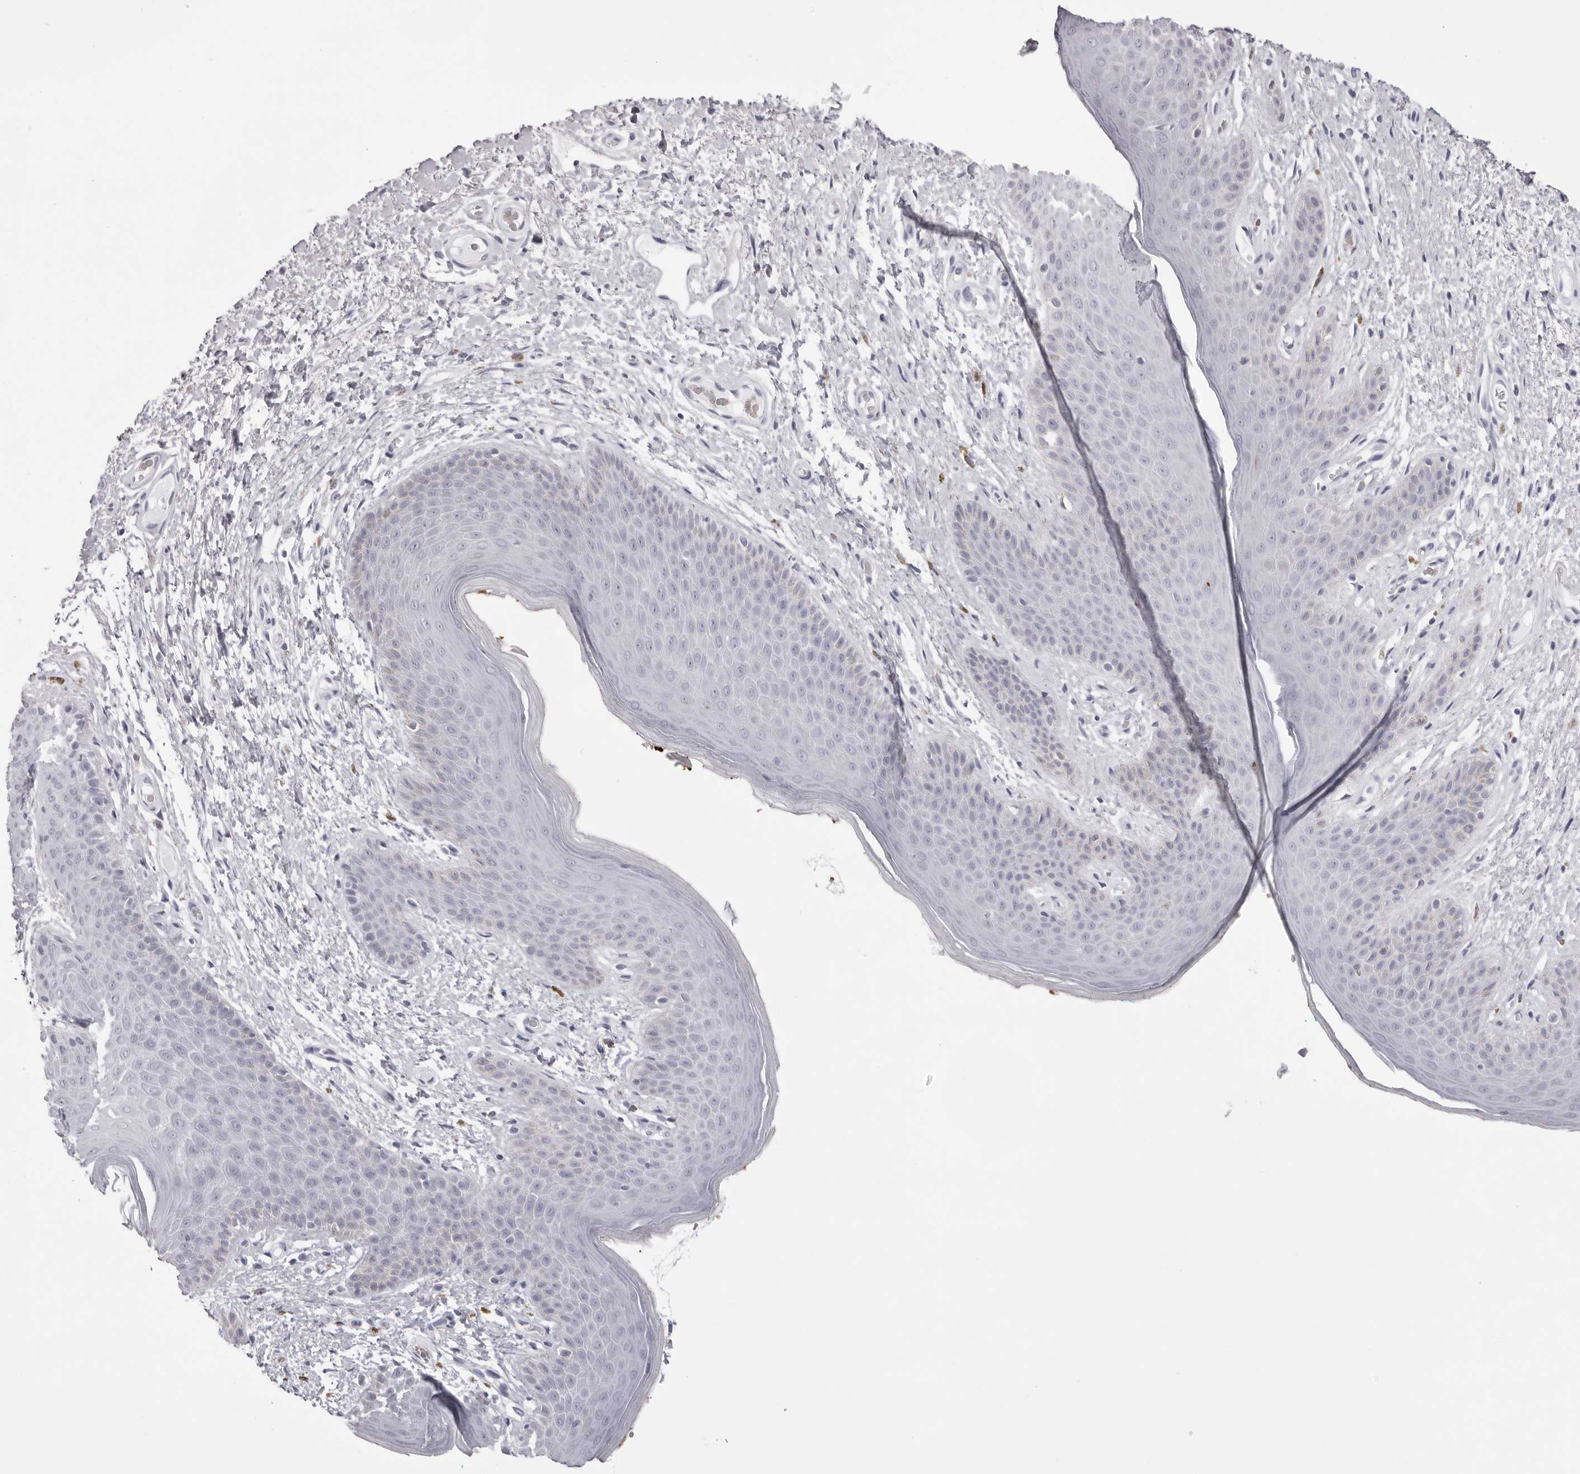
{"staining": {"intensity": "weak", "quantity": "<25%", "location": "cytoplasmic/membranous"}, "tissue": "skin", "cell_type": "Epidermal cells", "image_type": "normal", "snomed": [{"axis": "morphology", "description": "Normal tissue, NOS"}, {"axis": "topography", "description": "Anal"}], "caption": "An IHC image of normal skin is shown. There is no staining in epidermal cells of skin.", "gene": "SPTA1", "patient": {"sex": "male", "age": 74}}